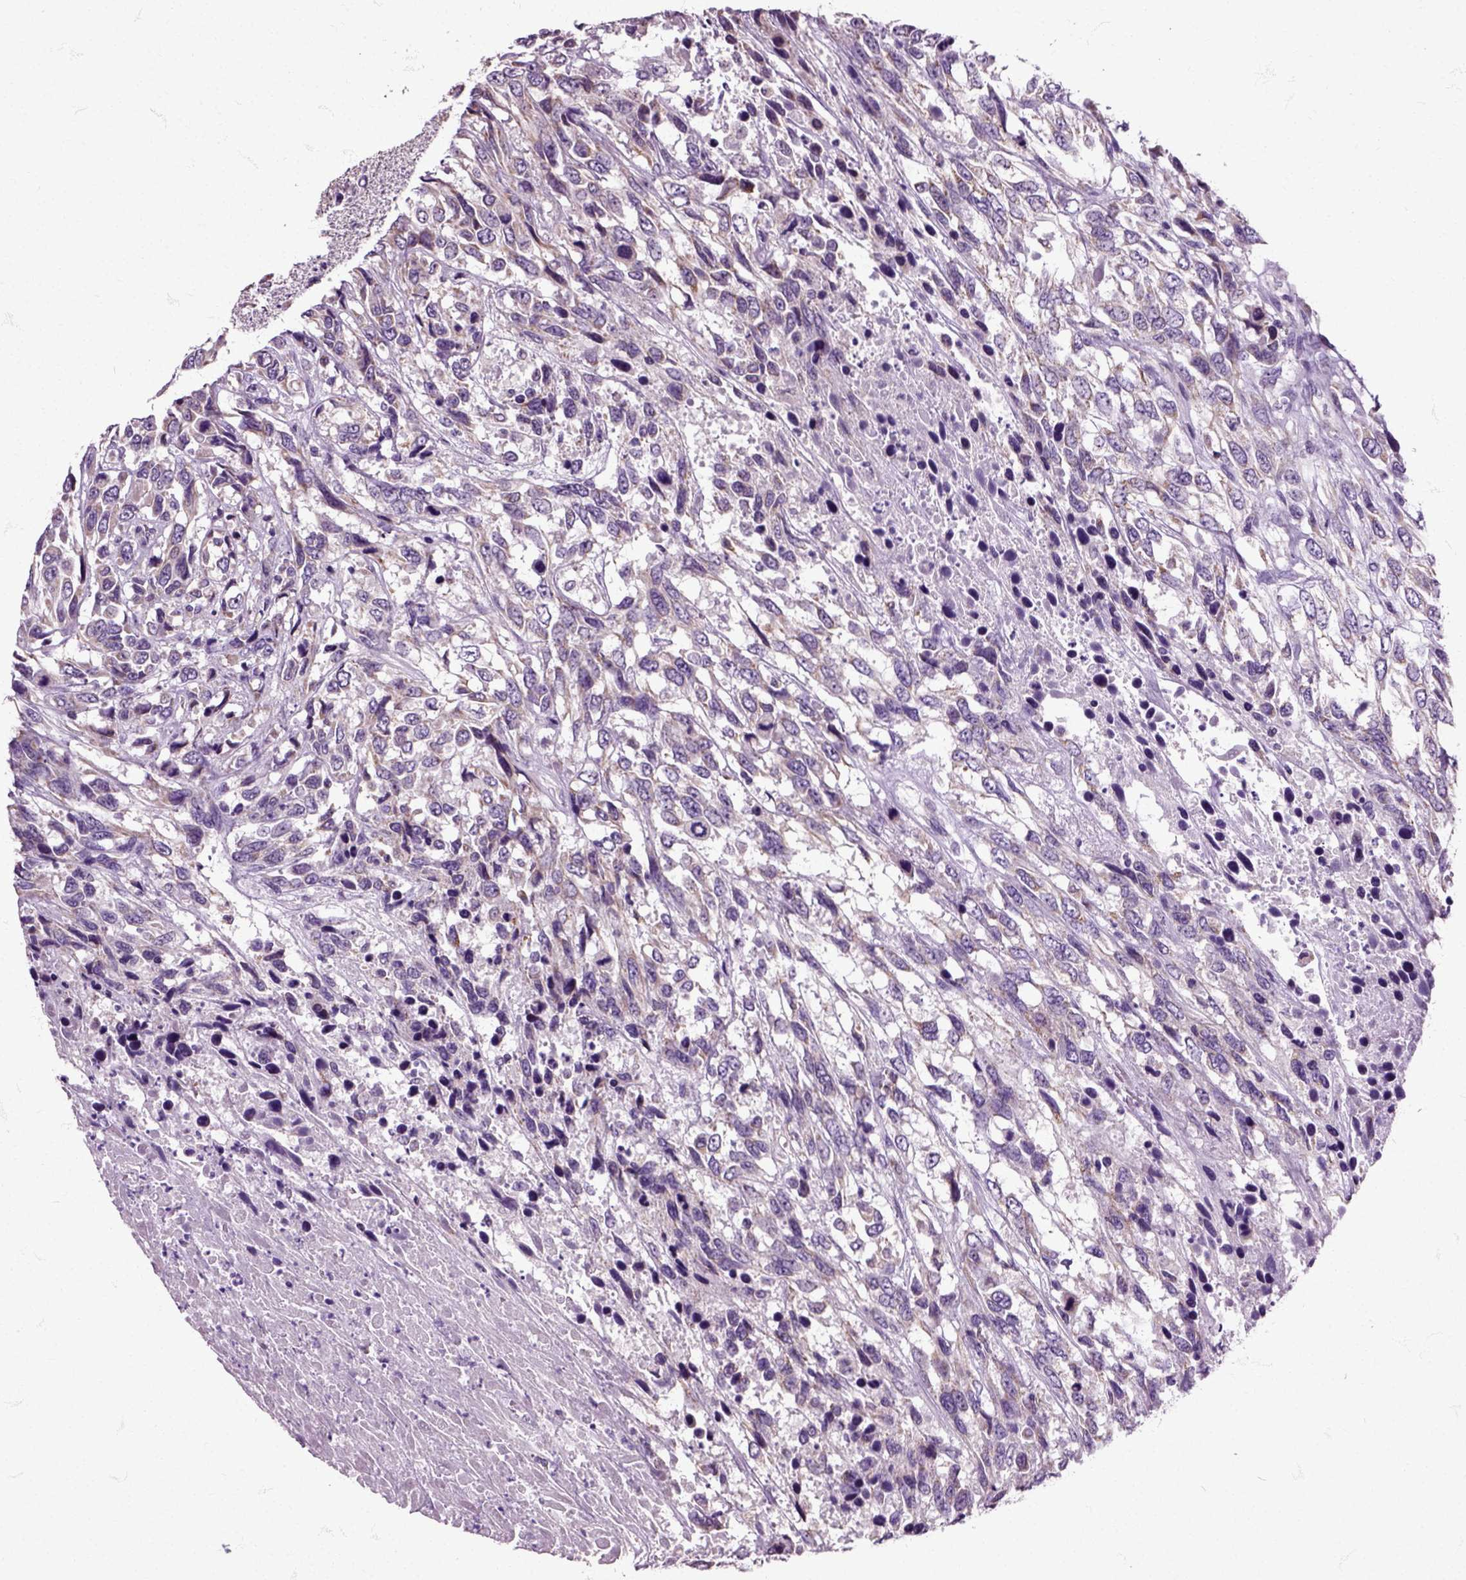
{"staining": {"intensity": "weak", "quantity": "<25%", "location": "cytoplasmic/membranous"}, "tissue": "urothelial cancer", "cell_type": "Tumor cells", "image_type": "cancer", "snomed": [{"axis": "morphology", "description": "Urothelial carcinoma, High grade"}, {"axis": "topography", "description": "Urinary bladder"}], "caption": "Tumor cells are negative for brown protein staining in urothelial cancer.", "gene": "HSPA2", "patient": {"sex": "female", "age": 70}}